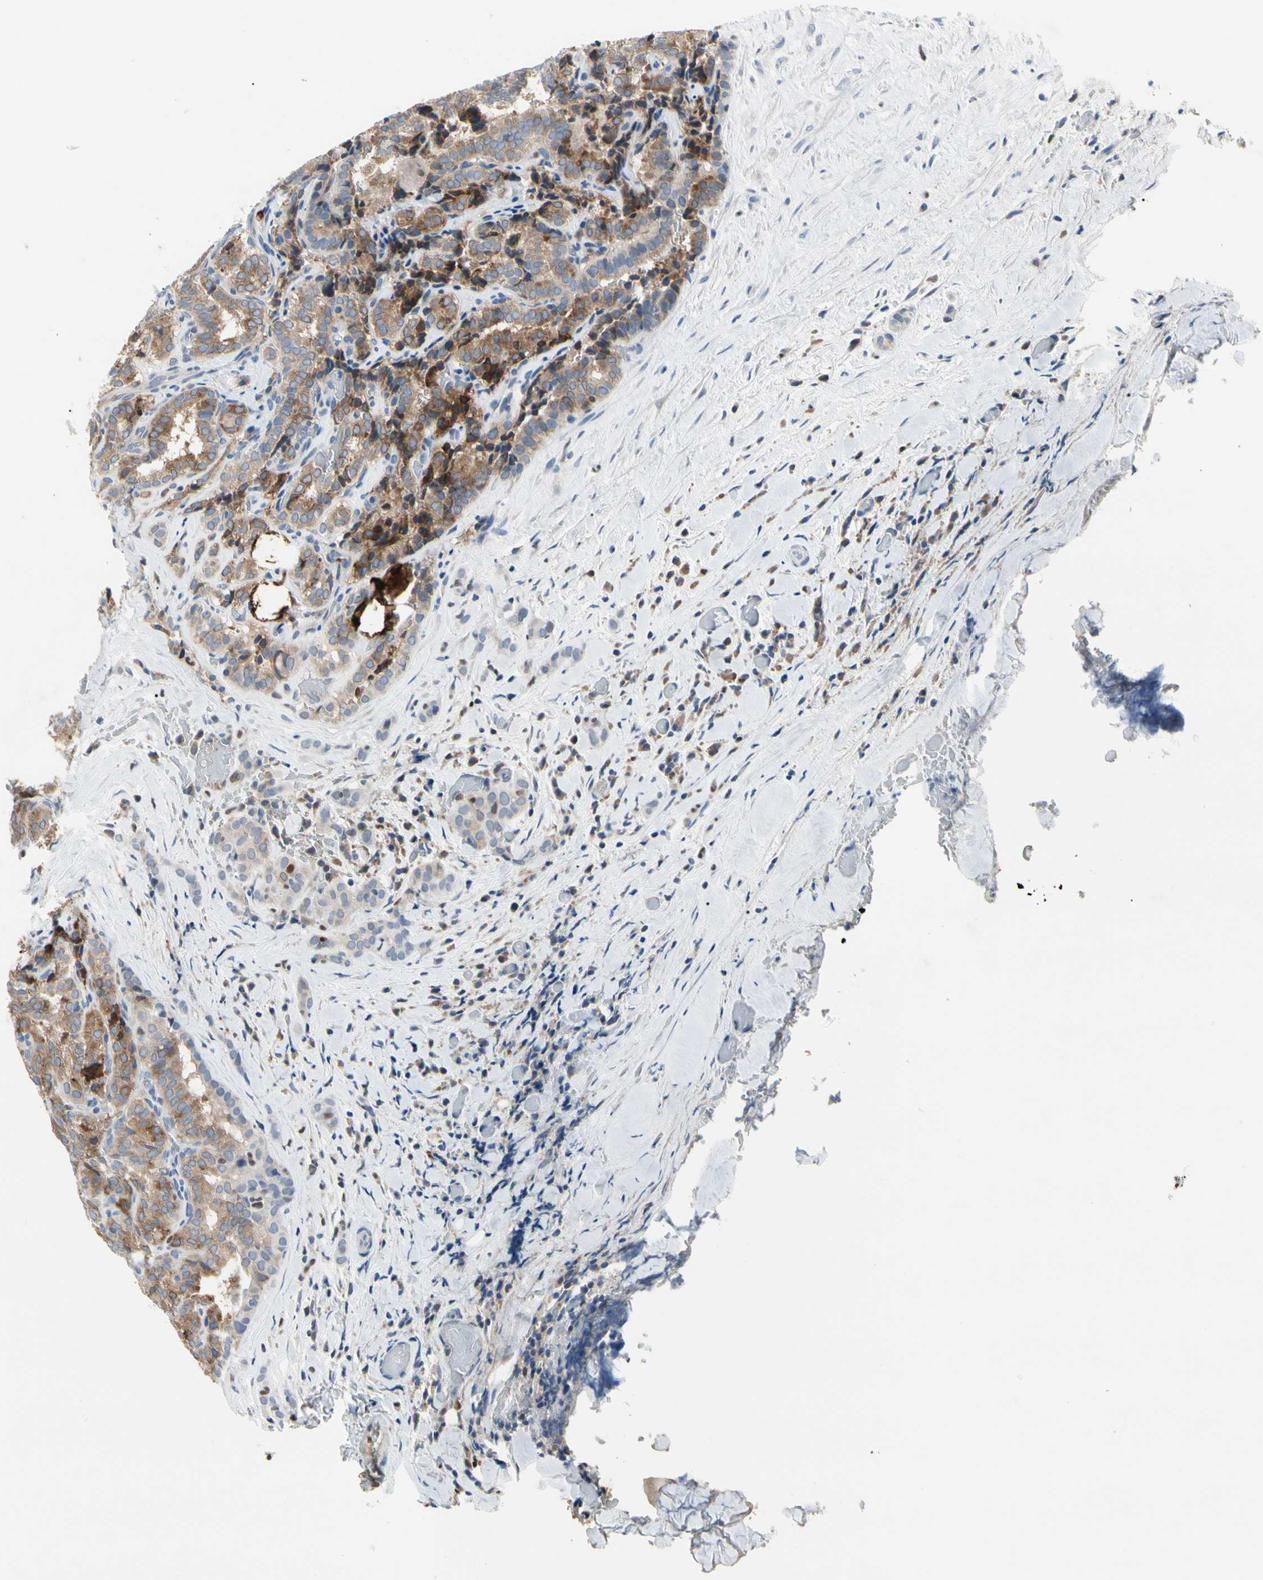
{"staining": {"intensity": "moderate", "quantity": "25%-75%", "location": "cytoplasmic/membranous"}, "tissue": "thyroid cancer", "cell_type": "Tumor cells", "image_type": "cancer", "snomed": [{"axis": "morphology", "description": "Normal tissue, NOS"}, {"axis": "morphology", "description": "Papillary adenocarcinoma, NOS"}, {"axis": "topography", "description": "Thyroid gland"}], "caption": "A micrograph of human thyroid papillary adenocarcinoma stained for a protein shows moderate cytoplasmic/membranous brown staining in tumor cells.", "gene": "ECRG4", "patient": {"sex": "female", "age": 30}}